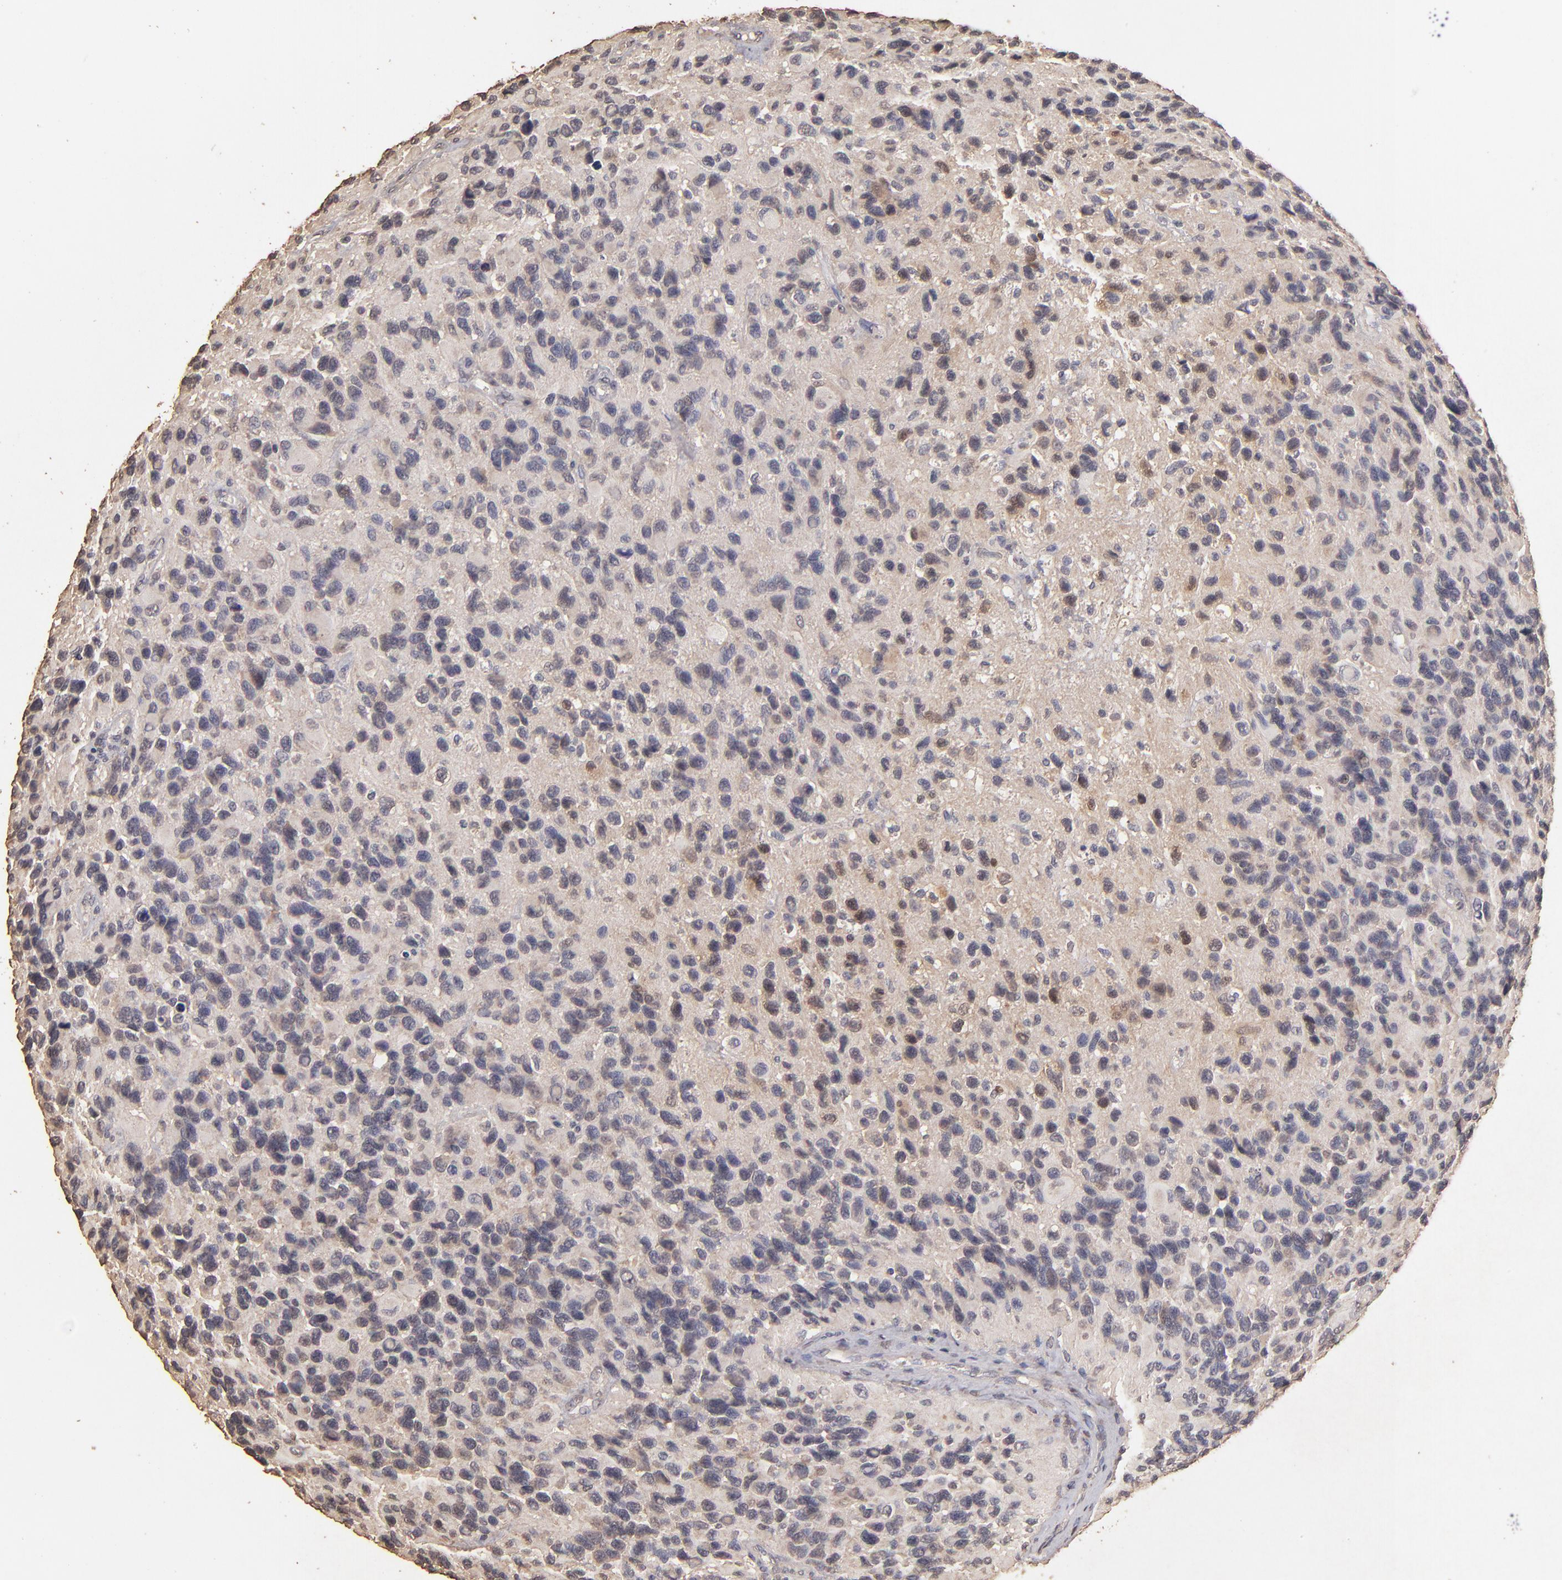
{"staining": {"intensity": "weak", "quantity": "25%-75%", "location": "cytoplasmic/membranous"}, "tissue": "glioma", "cell_type": "Tumor cells", "image_type": "cancer", "snomed": [{"axis": "morphology", "description": "Glioma, malignant, High grade"}, {"axis": "topography", "description": "Brain"}], "caption": "High-grade glioma (malignant) stained for a protein demonstrates weak cytoplasmic/membranous positivity in tumor cells. Nuclei are stained in blue.", "gene": "OPHN1", "patient": {"sex": "male", "age": 77}}